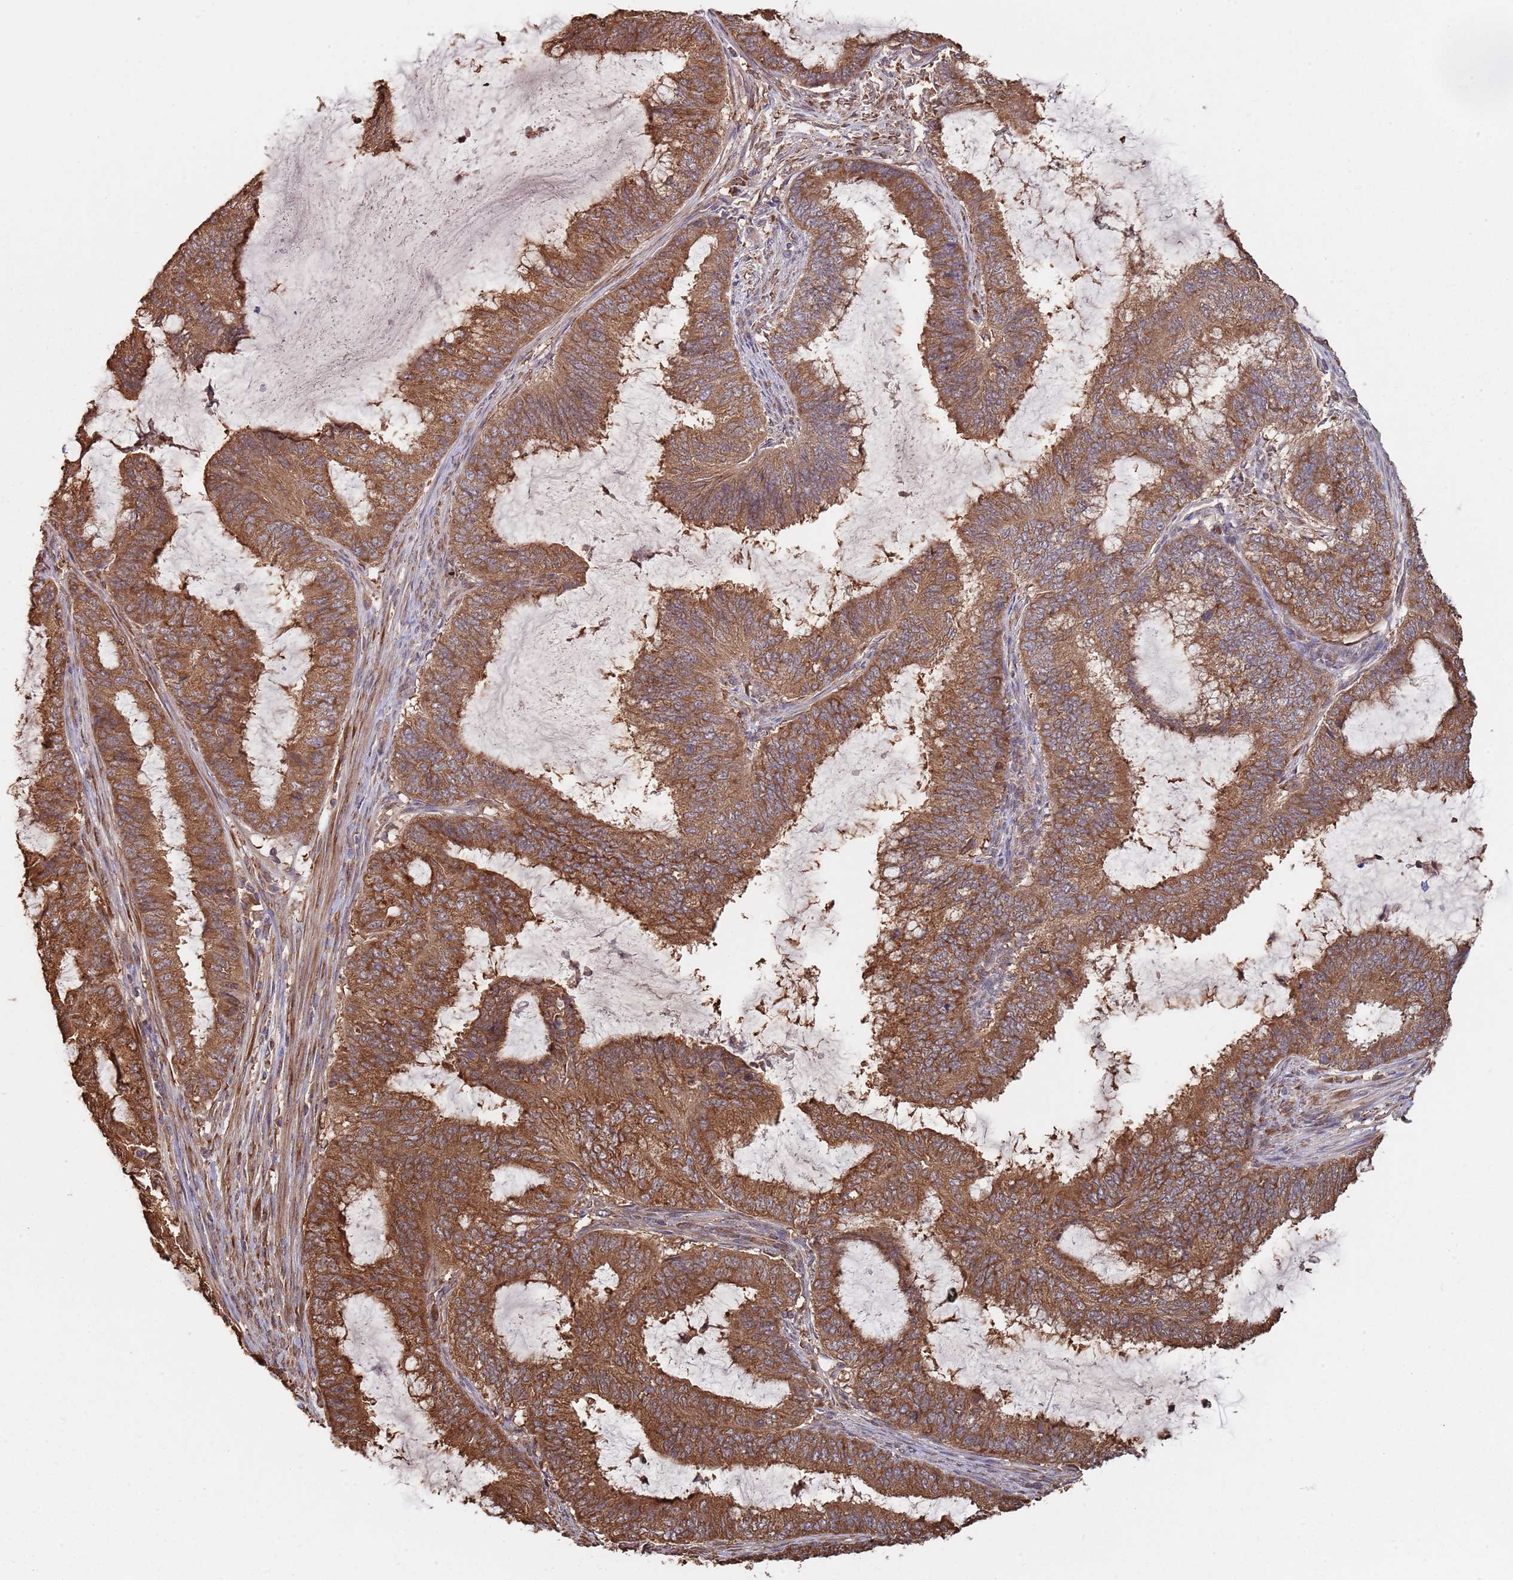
{"staining": {"intensity": "strong", "quantity": ">75%", "location": "cytoplasmic/membranous"}, "tissue": "endometrial cancer", "cell_type": "Tumor cells", "image_type": "cancer", "snomed": [{"axis": "morphology", "description": "Adenocarcinoma, NOS"}, {"axis": "topography", "description": "Endometrium"}], "caption": "Human endometrial cancer stained for a protein (brown) exhibits strong cytoplasmic/membranous positive staining in approximately >75% of tumor cells.", "gene": "COG4", "patient": {"sex": "female", "age": 51}}